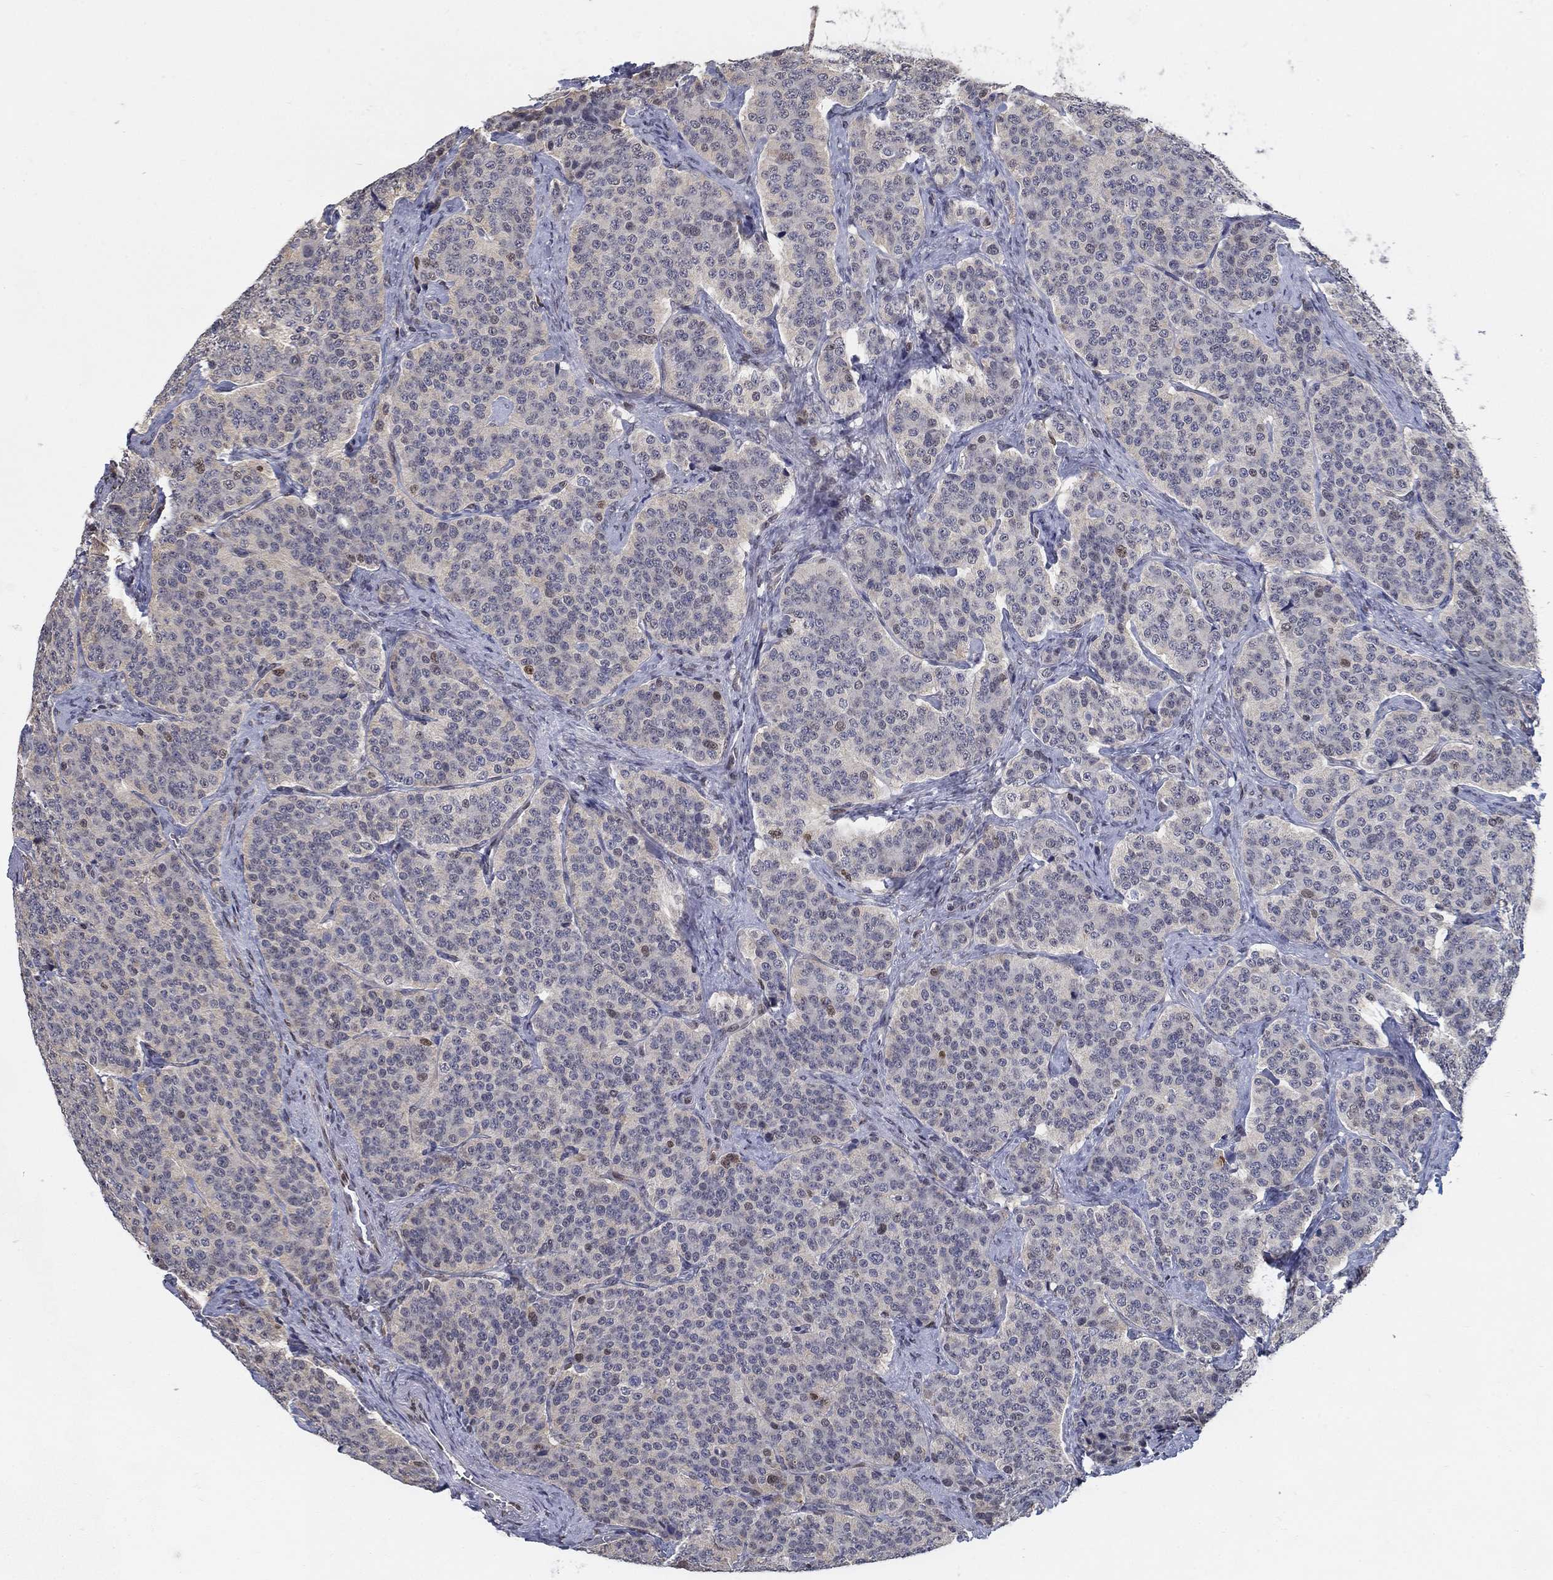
{"staining": {"intensity": "negative", "quantity": "none", "location": "none"}, "tissue": "carcinoid", "cell_type": "Tumor cells", "image_type": "cancer", "snomed": [{"axis": "morphology", "description": "Carcinoid, malignant, NOS"}, {"axis": "topography", "description": "Small intestine"}], "caption": "High magnification brightfield microscopy of carcinoid (malignant) stained with DAB (3,3'-diaminobenzidine) (brown) and counterstained with hematoxylin (blue): tumor cells show no significant staining.", "gene": "CENPE", "patient": {"sex": "female", "age": 58}}